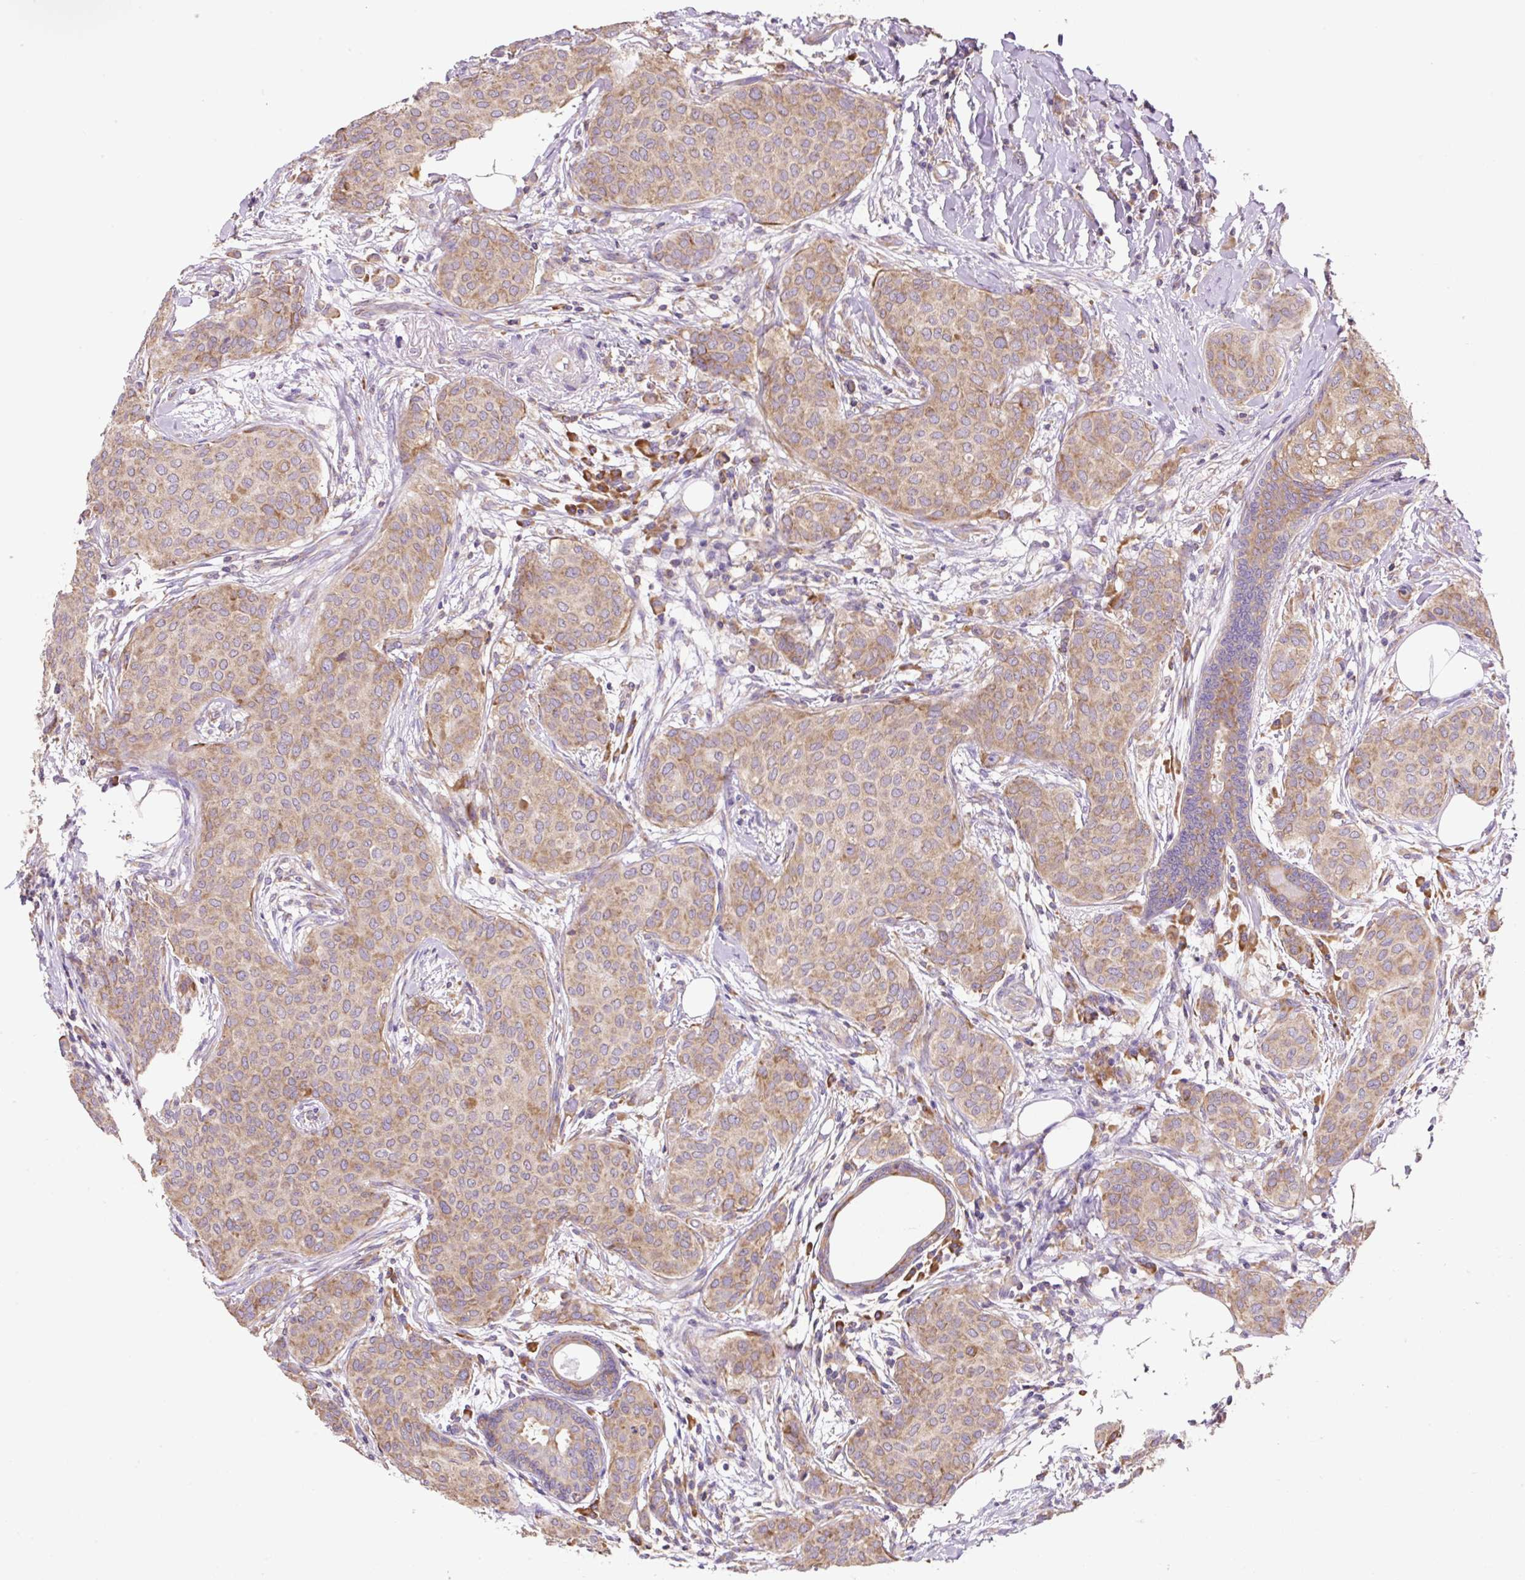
{"staining": {"intensity": "moderate", "quantity": "25%-75%", "location": "cytoplasmic/membranous"}, "tissue": "breast cancer", "cell_type": "Tumor cells", "image_type": "cancer", "snomed": [{"axis": "morphology", "description": "Duct carcinoma"}, {"axis": "topography", "description": "Breast"}], "caption": "Intraductal carcinoma (breast) stained with a protein marker reveals moderate staining in tumor cells.", "gene": "RPS23", "patient": {"sex": "female", "age": 47}}